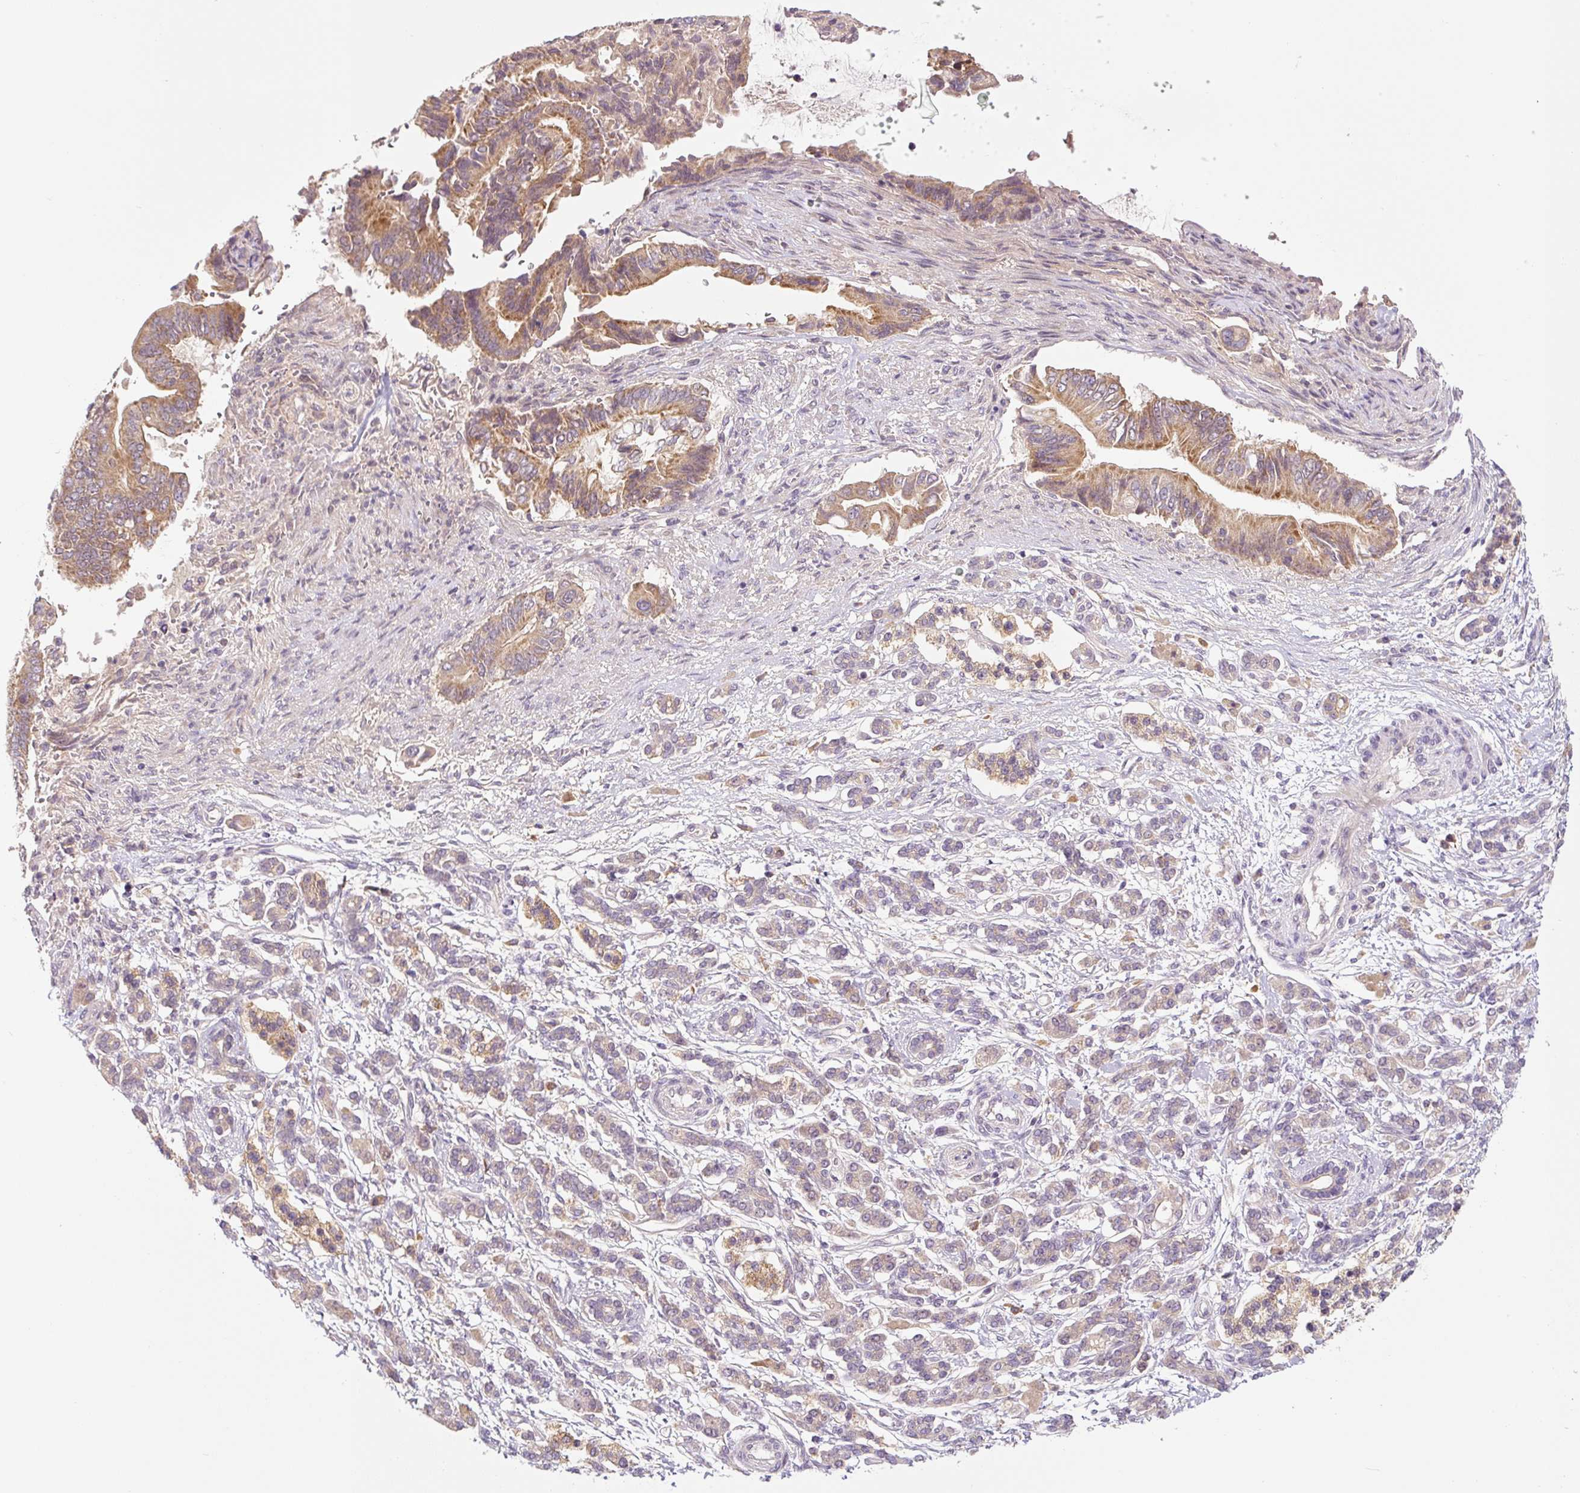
{"staining": {"intensity": "moderate", "quantity": ">75%", "location": "cytoplasmic/membranous"}, "tissue": "pancreatic cancer", "cell_type": "Tumor cells", "image_type": "cancer", "snomed": [{"axis": "morphology", "description": "Adenocarcinoma, NOS"}, {"axis": "topography", "description": "Pancreas"}], "caption": "This photomicrograph exhibits immunohistochemistry staining of human pancreatic adenocarcinoma, with medium moderate cytoplasmic/membranous expression in approximately >75% of tumor cells.", "gene": "PRKAA2", "patient": {"sex": "male", "age": 68}}